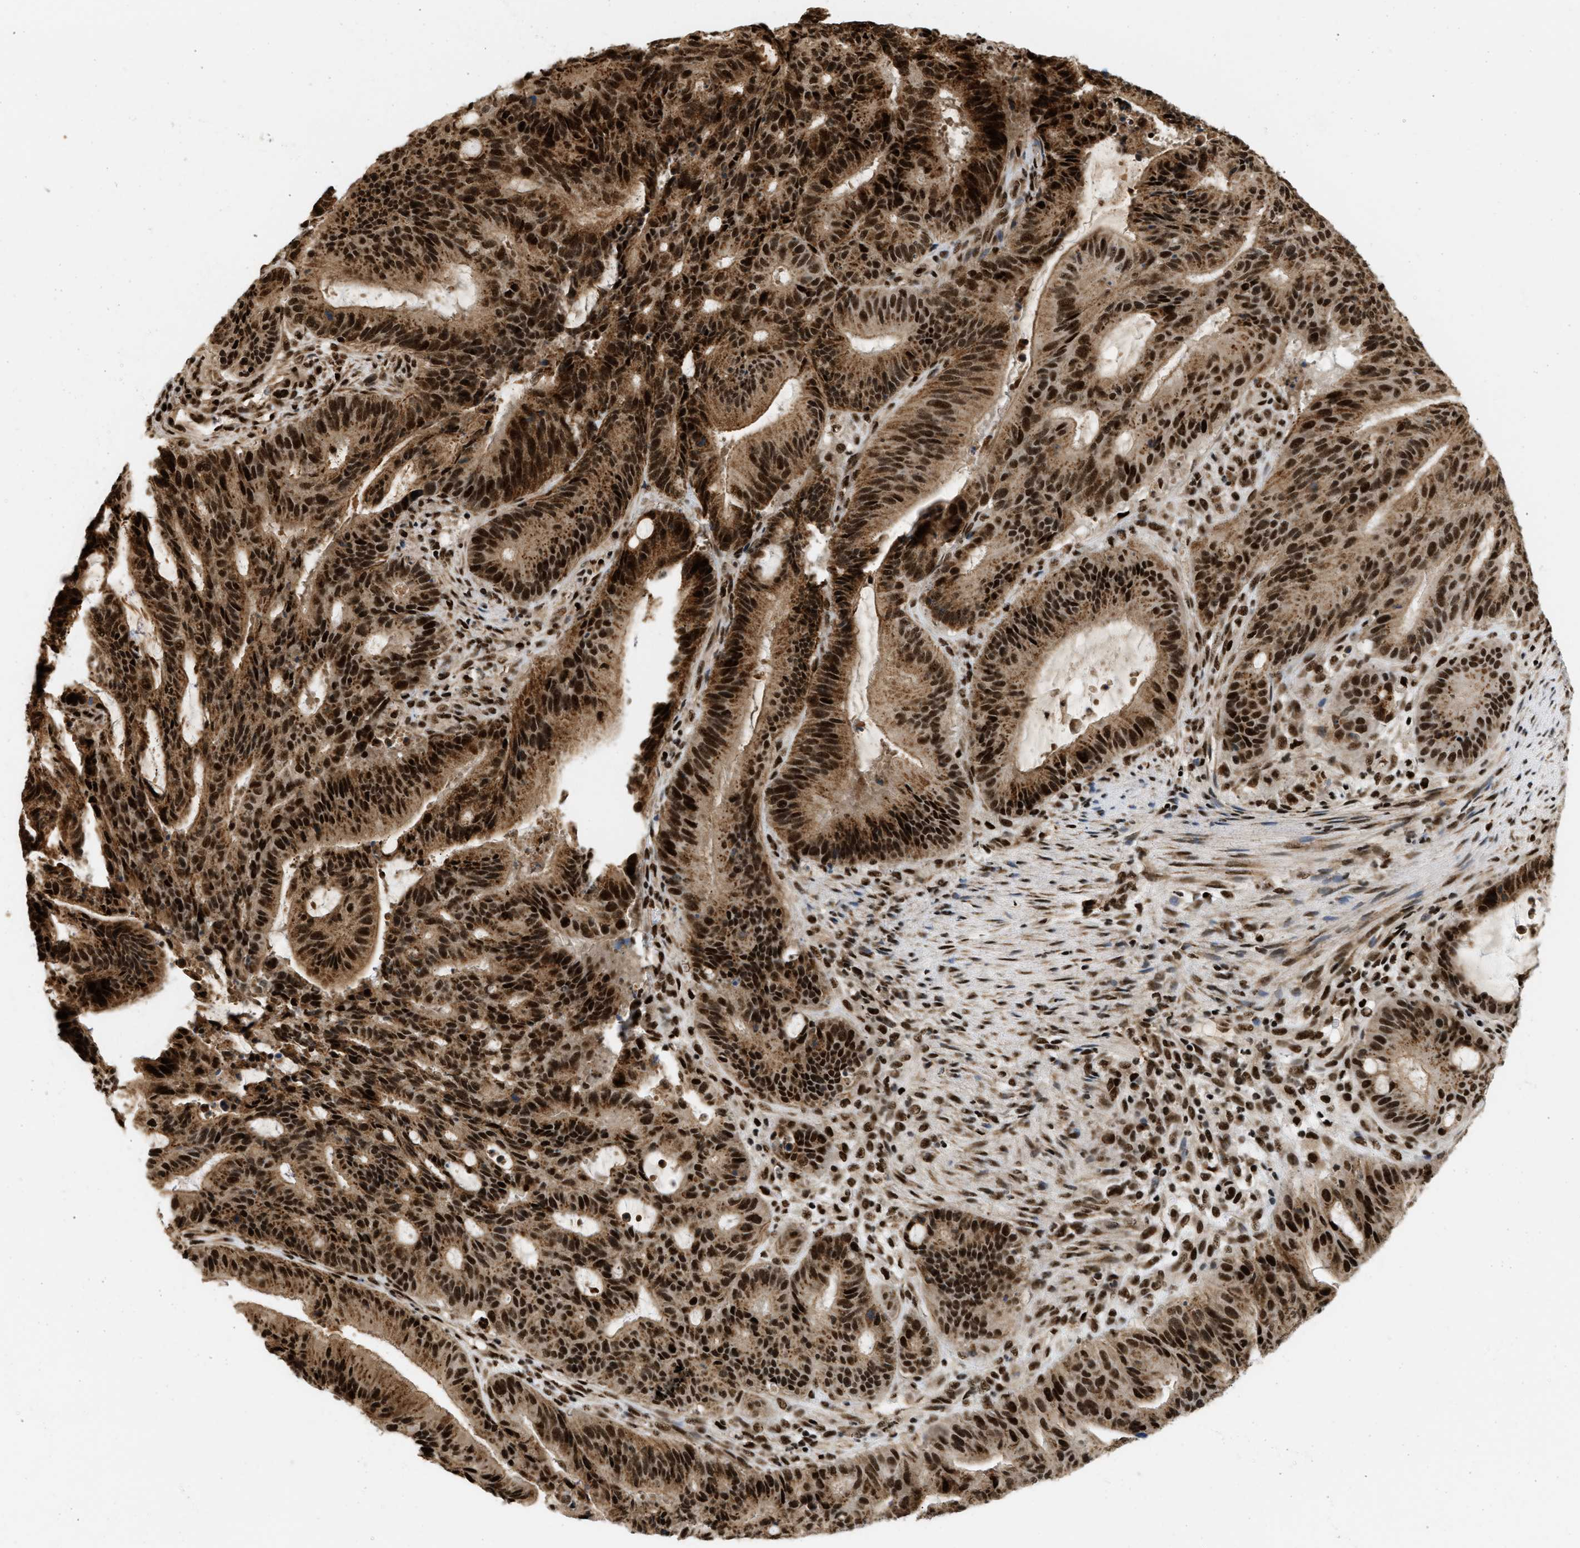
{"staining": {"intensity": "strong", "quantity": ">75%", "location": "cytoplasmic/membranous,nuclear"}, "tissue": "liver cancer", "cell_type": "Tumor cells", "image_type": "cancer", "snomed": [{"axis": "morphology", "description": "Normal tissue, NOS"}, {"axis": "morphology", "description": "Cholangiocarcinoma"}, {"axis": "topography", "description": "Liver"}, {"axis": "topography", "description": "Peripheral nerve tissue"}], "caption": "Immunohistochemistry of human liver cholangiocarcinoma shows high levels of strong cytoplasmic/membranous and nuclear staining in about >75% of tumor cells. The protein of interest is shown in brown color, while the nuclei are stained blue.", "gene": "RBM5", "patient": {"sex": "female", "age": 73}}